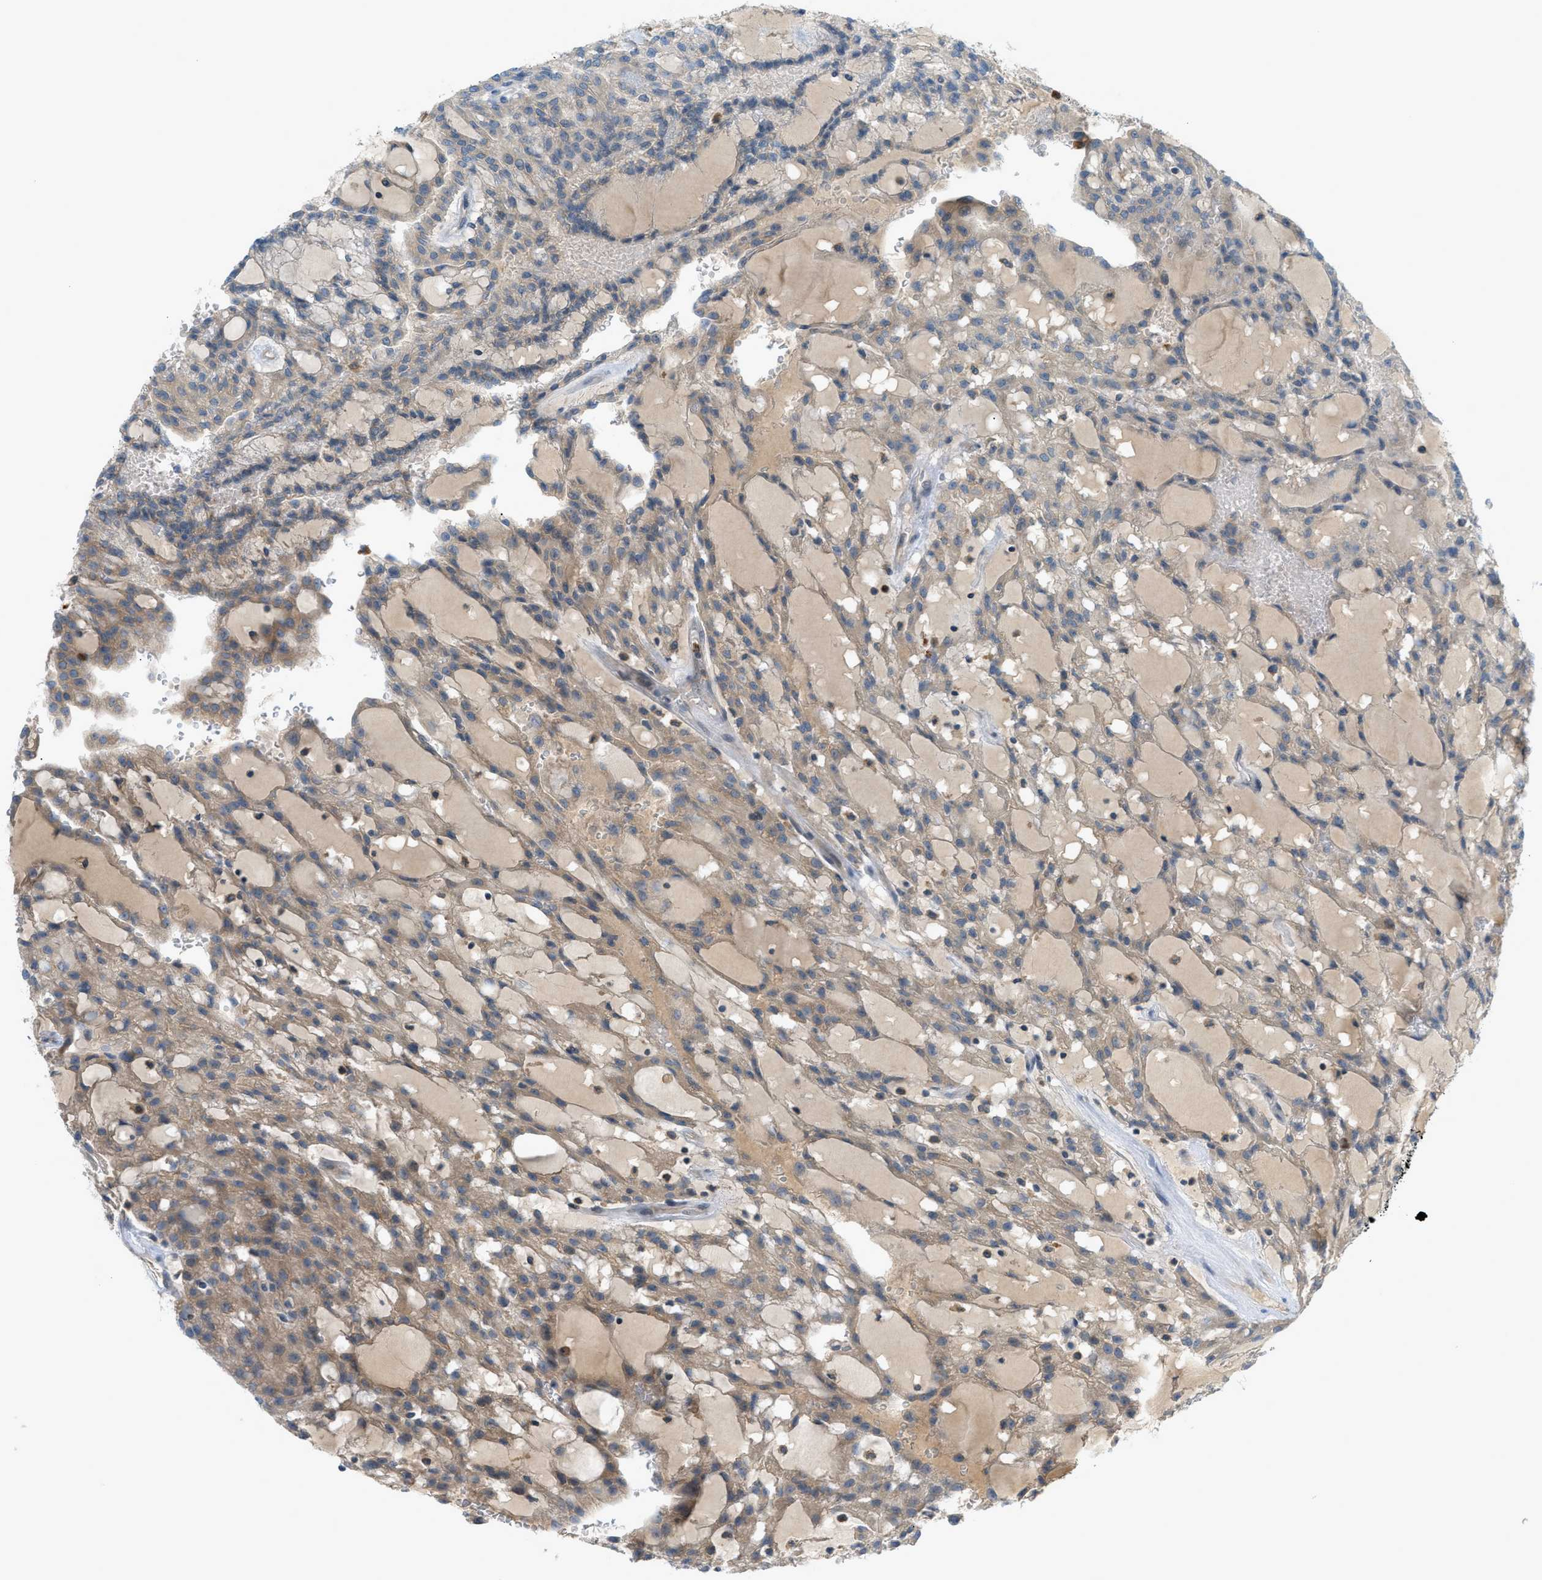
{"staining": {"intensity": "weak", "quantity": "25%-75%", "location": "cytoplasmic/membranous"}, "tissue": "renal cancer", "cell_type": "Tumor cells", "image_type": "cancer", "snomed": [{"axis": "morphology", "description": "Adenocarcinoma, NOS"}, {"axis": "topography", "description": "Kidney"}], "caption": "High-magnification brightfield microscopy of renal cancer stained with DAB (3,3'-diaminobenzidine) (brown) and counterstained with hematoxylin (blue). tumor cells exhibit weak cytoplasmic/membranous positivity is seen in about25%-75% of cells.", "gene": "DYRK1A", "patient": {"sex": "male", "age": 63}}